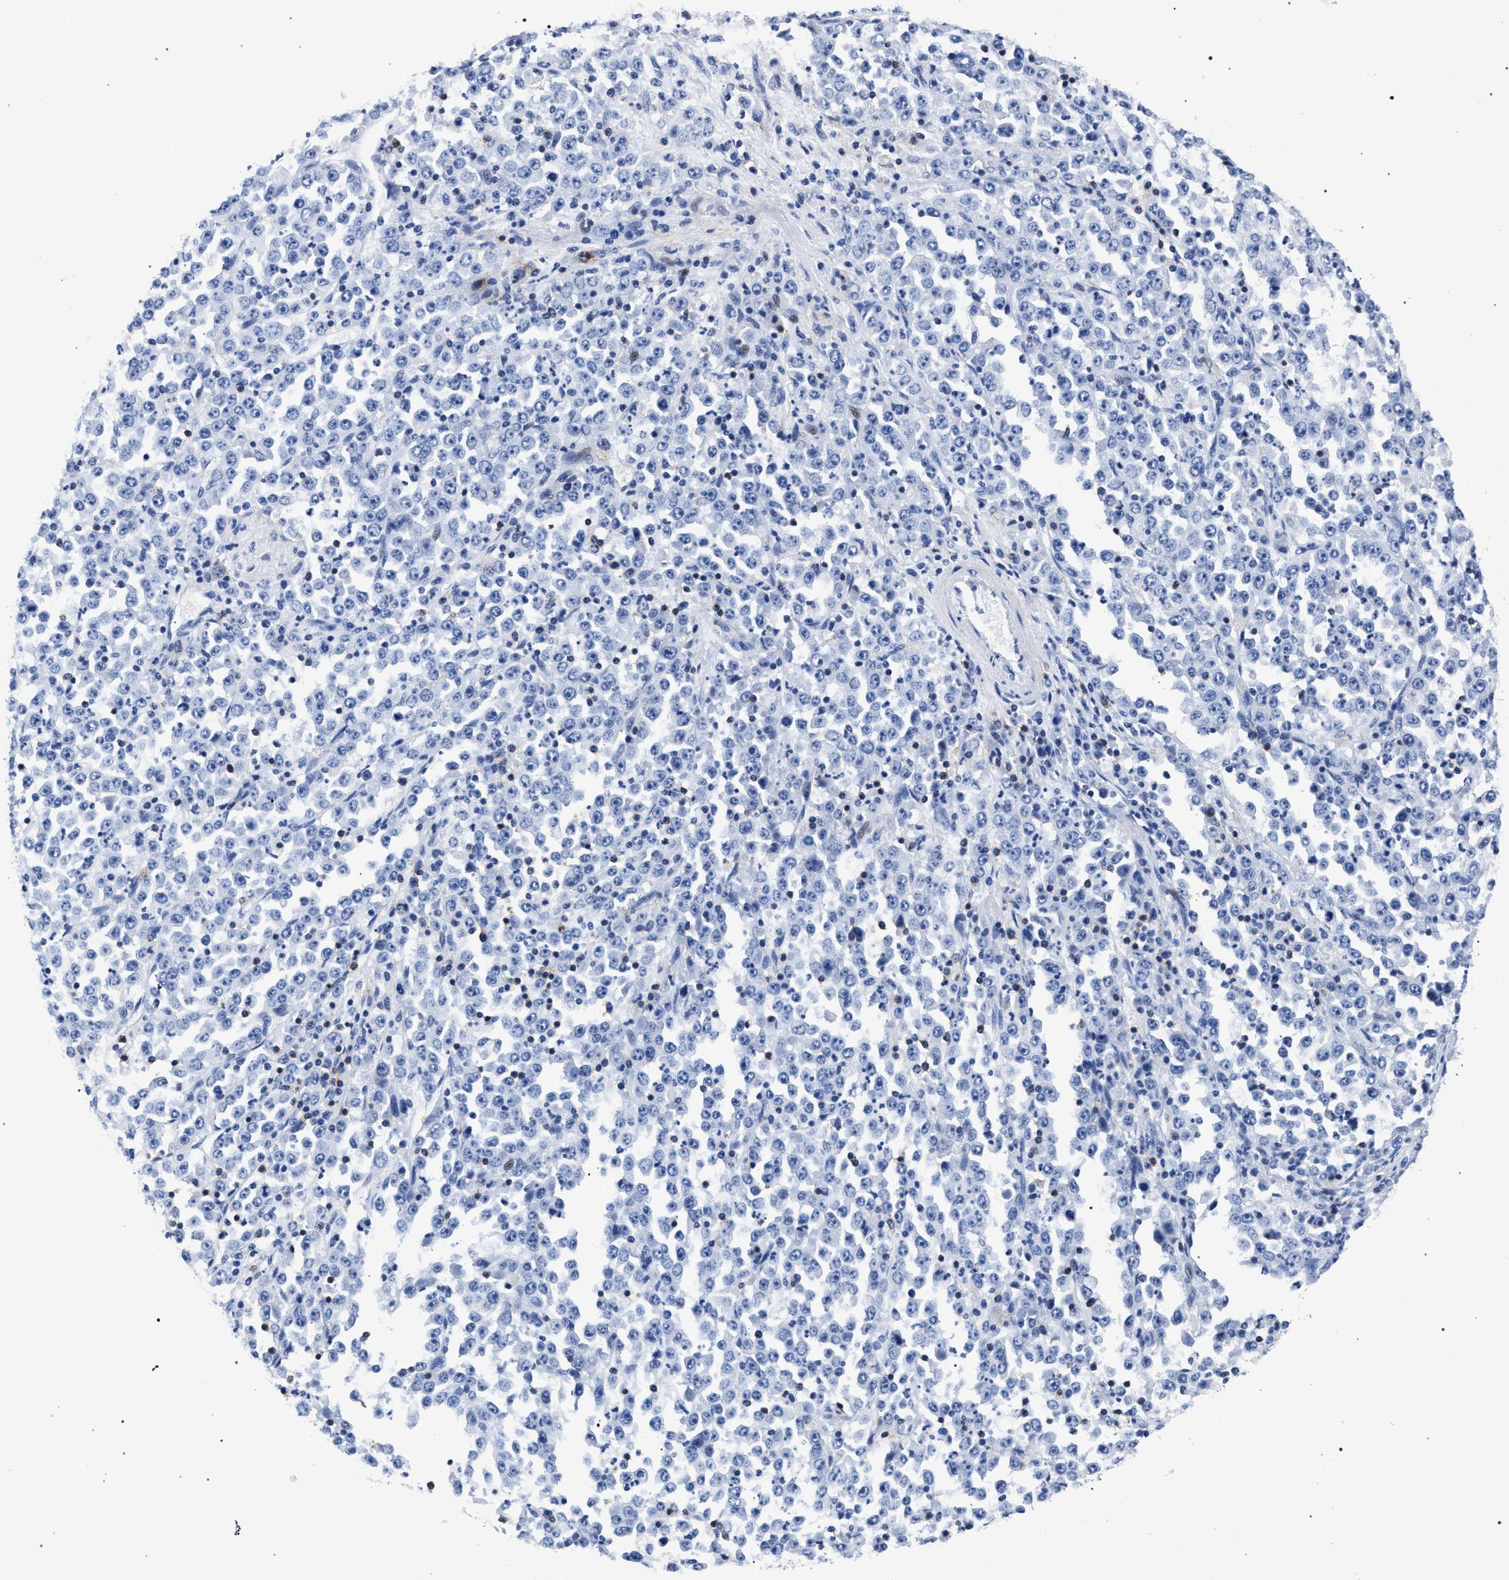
{"staining": {"intensity": "negative", "quantity": "none", "location": "none"}, "tissue": "stomach cancer", "cell_type": "Tumor cells", "image_type": "cancer", "snomed": [{"axis": "morphology", "description": "Normal tissue, NOS"}, {"axis": "morphology", "description": "Adenocarcinoma, NOS"}, {"axis": "topography", "description": "Stomach, upper"}, {"axis": "topography", "description": "Stomach"}], "caption": "Immunohistochemistry (IHC) histopathology image of neoplastic tissue: human stomach cancer stained with DAB (3,3'-diaminobenzidine) displays no significant protein staining in tumor cells.", "gene": "KLRK1", "patient": {"sex": "male", "age": 59}}